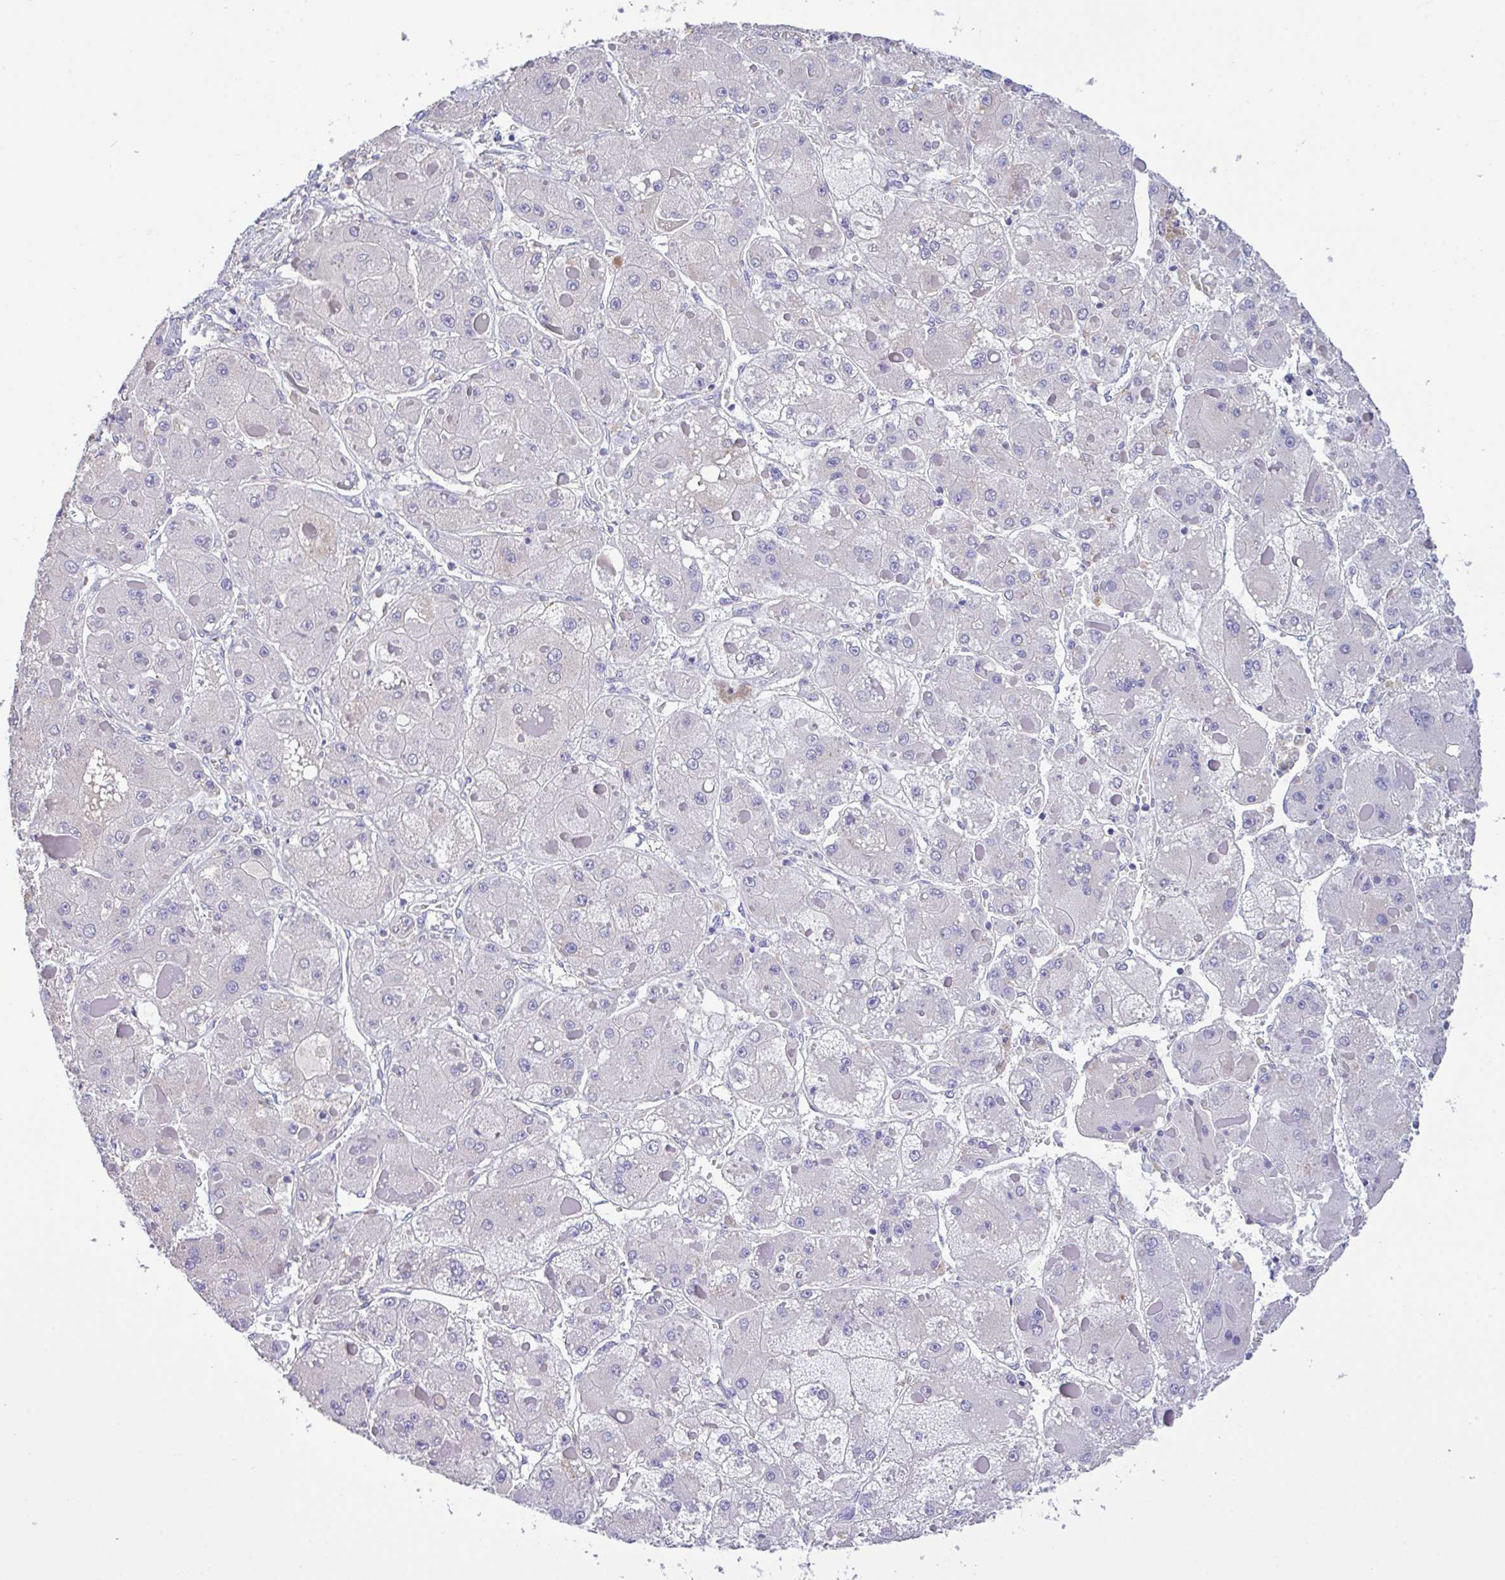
{"staining": {"intensity": "negative", "quantity": "none", "location": "none"}, "tissue": "liver cancer", "cell_type": "Tumor cells", "image_type": "cancer", "snomed": [{"axis": "morphology", "description": "Carcinoma, Hepatocellular, NOS"}, {"axis": "topography", "description": "Liver"}], "caption": "Liver hepatocellular carcinoma stained for a protein using IHC shows no positivity tumor cells.", "gene": "CA10", "patient": {"sex": "female", "age": 73}}